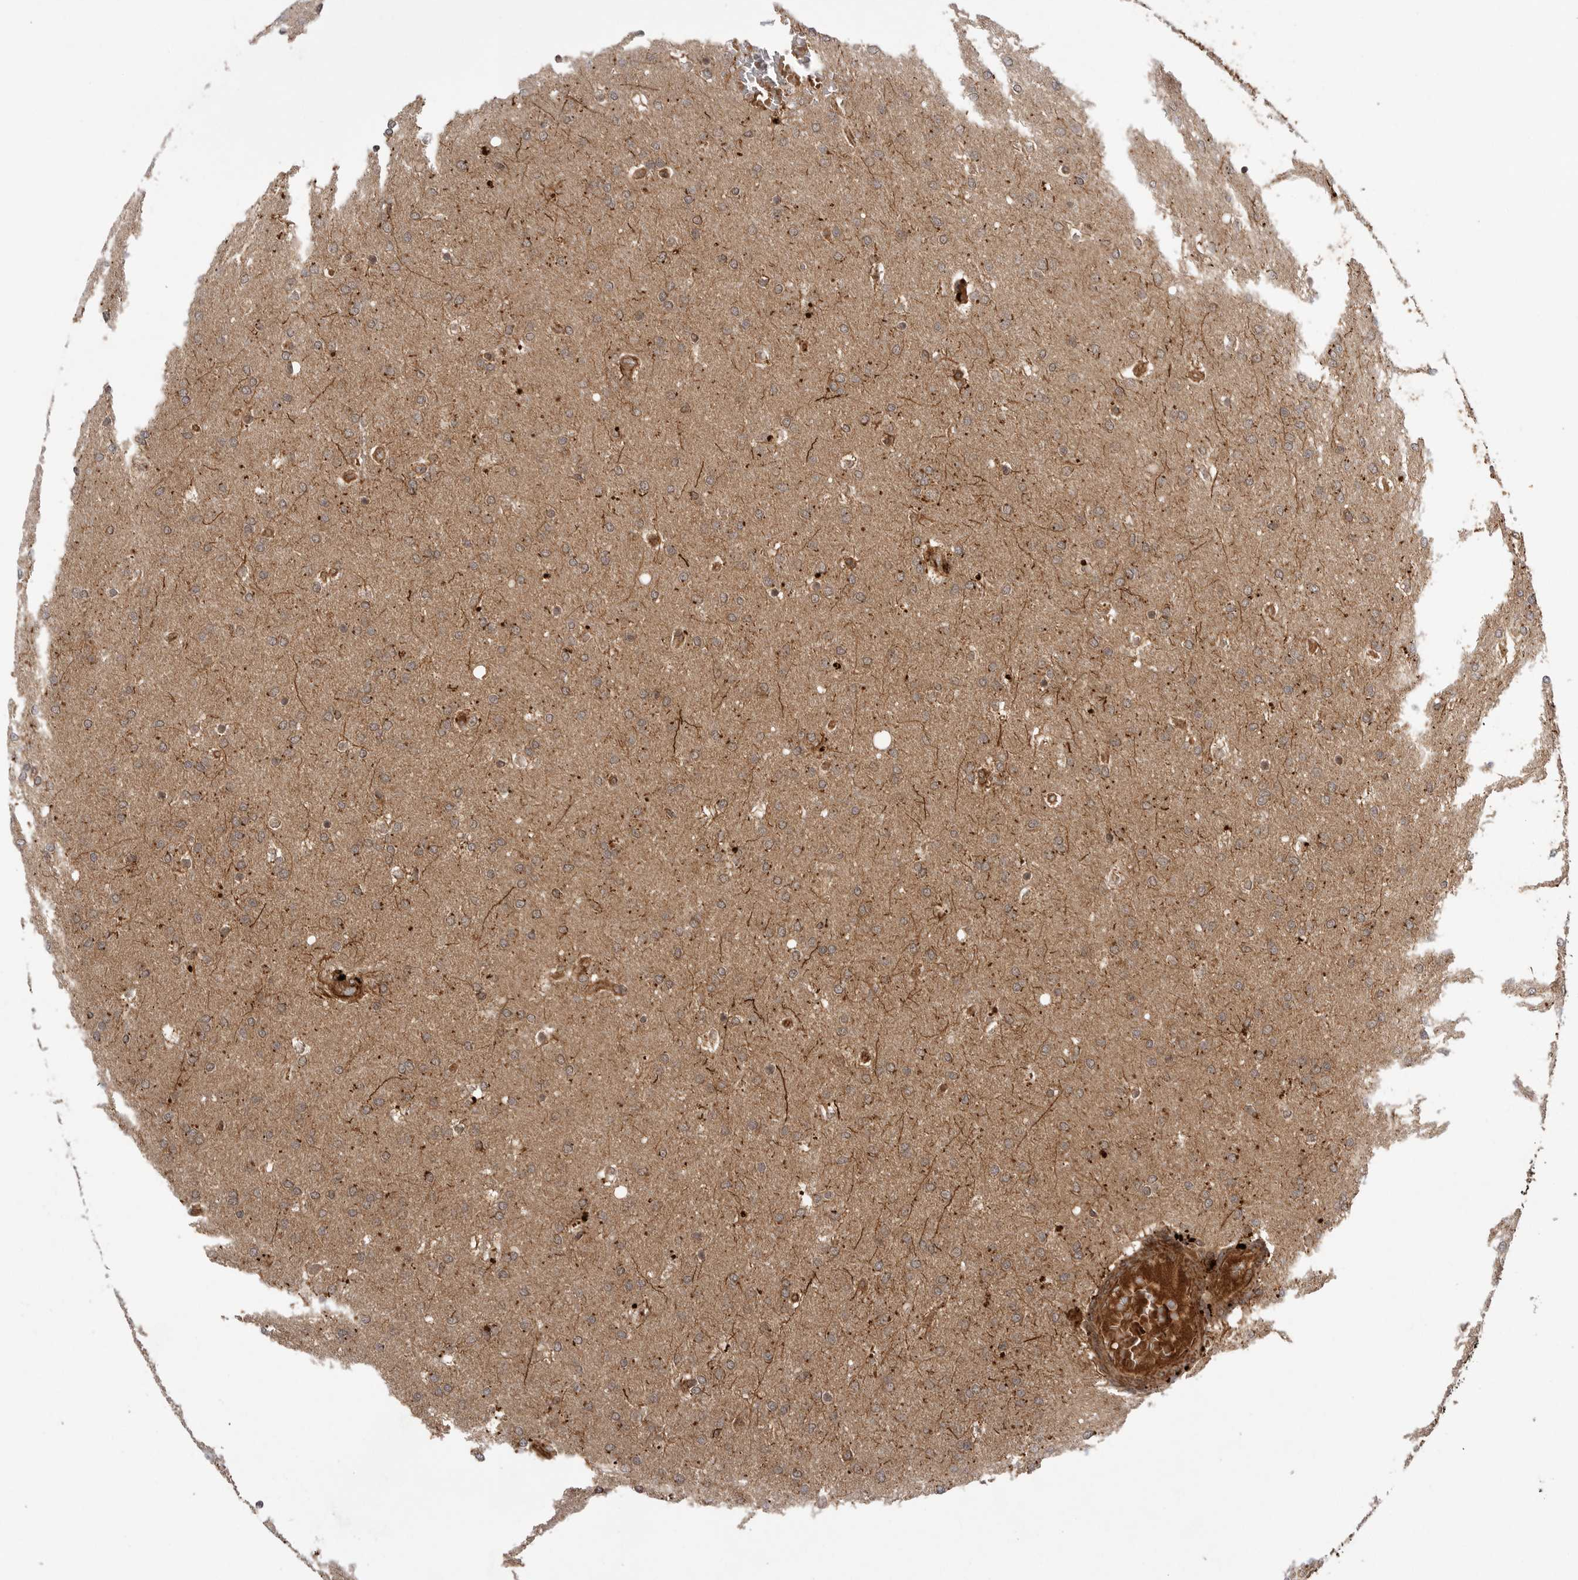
{"staining": {"intensity": "moderate", "quantity": ">75%", "location": "cytoplasmic/membranous"}, "tissue": "glioma", "cell_type": "Tumor cells", "image_type": "cancer", "snomed": [{"axis": "morphology", "description": "Glioma, malignant, Low grade"}, {"axis": "topography", "description": "Brain"}], "caption": "Immunohistochemical staining of human glioma exhibits medium levels of moderate cytoplasmic/membranous expression in approximately >75% of tumor cells.", "gene": "PRDX4", "patient": {"sex": "female", "age": 37}}